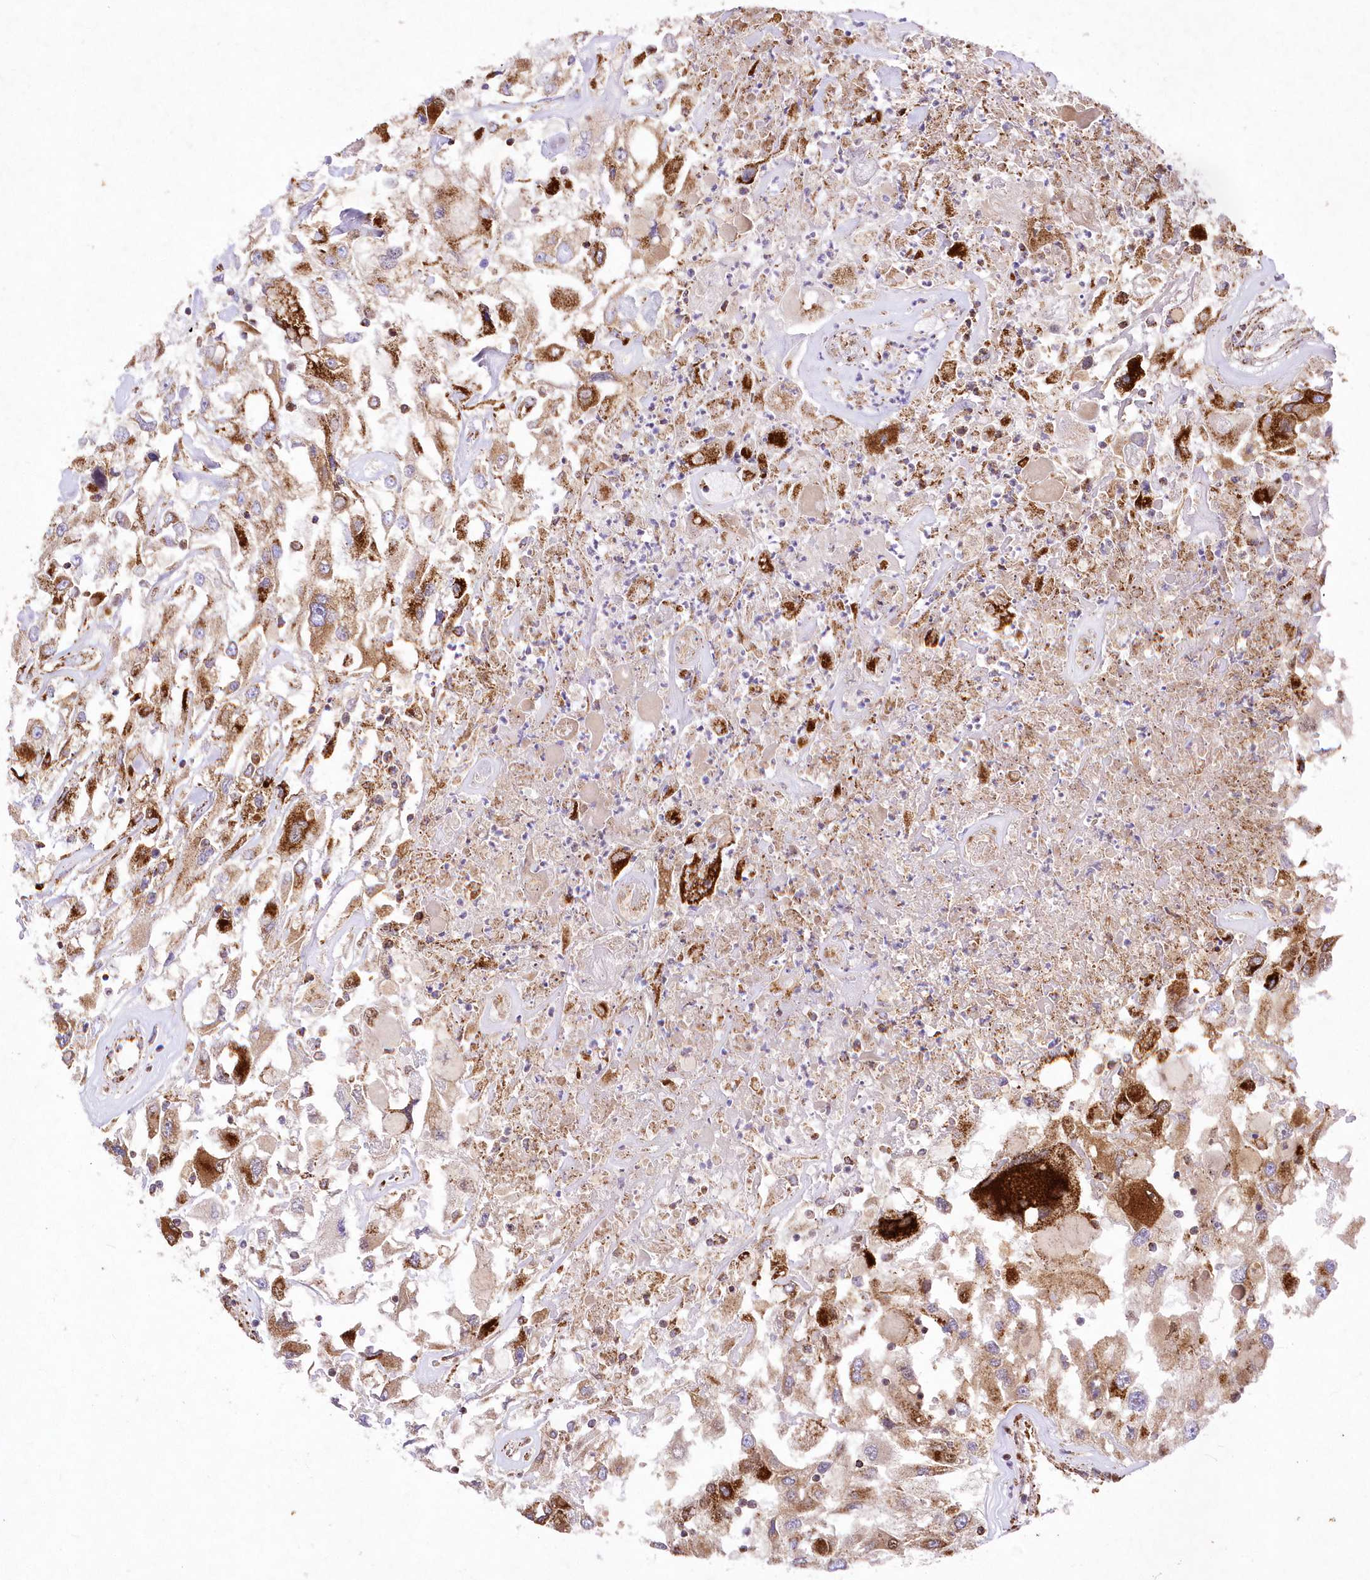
{"staining": {"intensity": "strong", "quantity": ">75%", "location": "cytoplasmic/membranous"}, "tissue": "renal cancer", "cell_type": "Tumor cells", "image_type": "cancer", "snomed": [{"axis": "morphology", "description": "Adenocarcinoma, NOS"}, {"axis": "topography", "description": "Kidney"}], "caption": "Immunohistochemistry (IHC) histopathology image of neoplastic tissue: human renal cancer stained using immunohistochemistry (IHC) demonstrates high levels of strong protein expression localized specifically in the cytoplasmic/membranous of tumor cells, appearing as a cytoplasmic/membranous brown color.", "gene": "ASNSD1", "patient": {"sex": "female", "age": 52}}